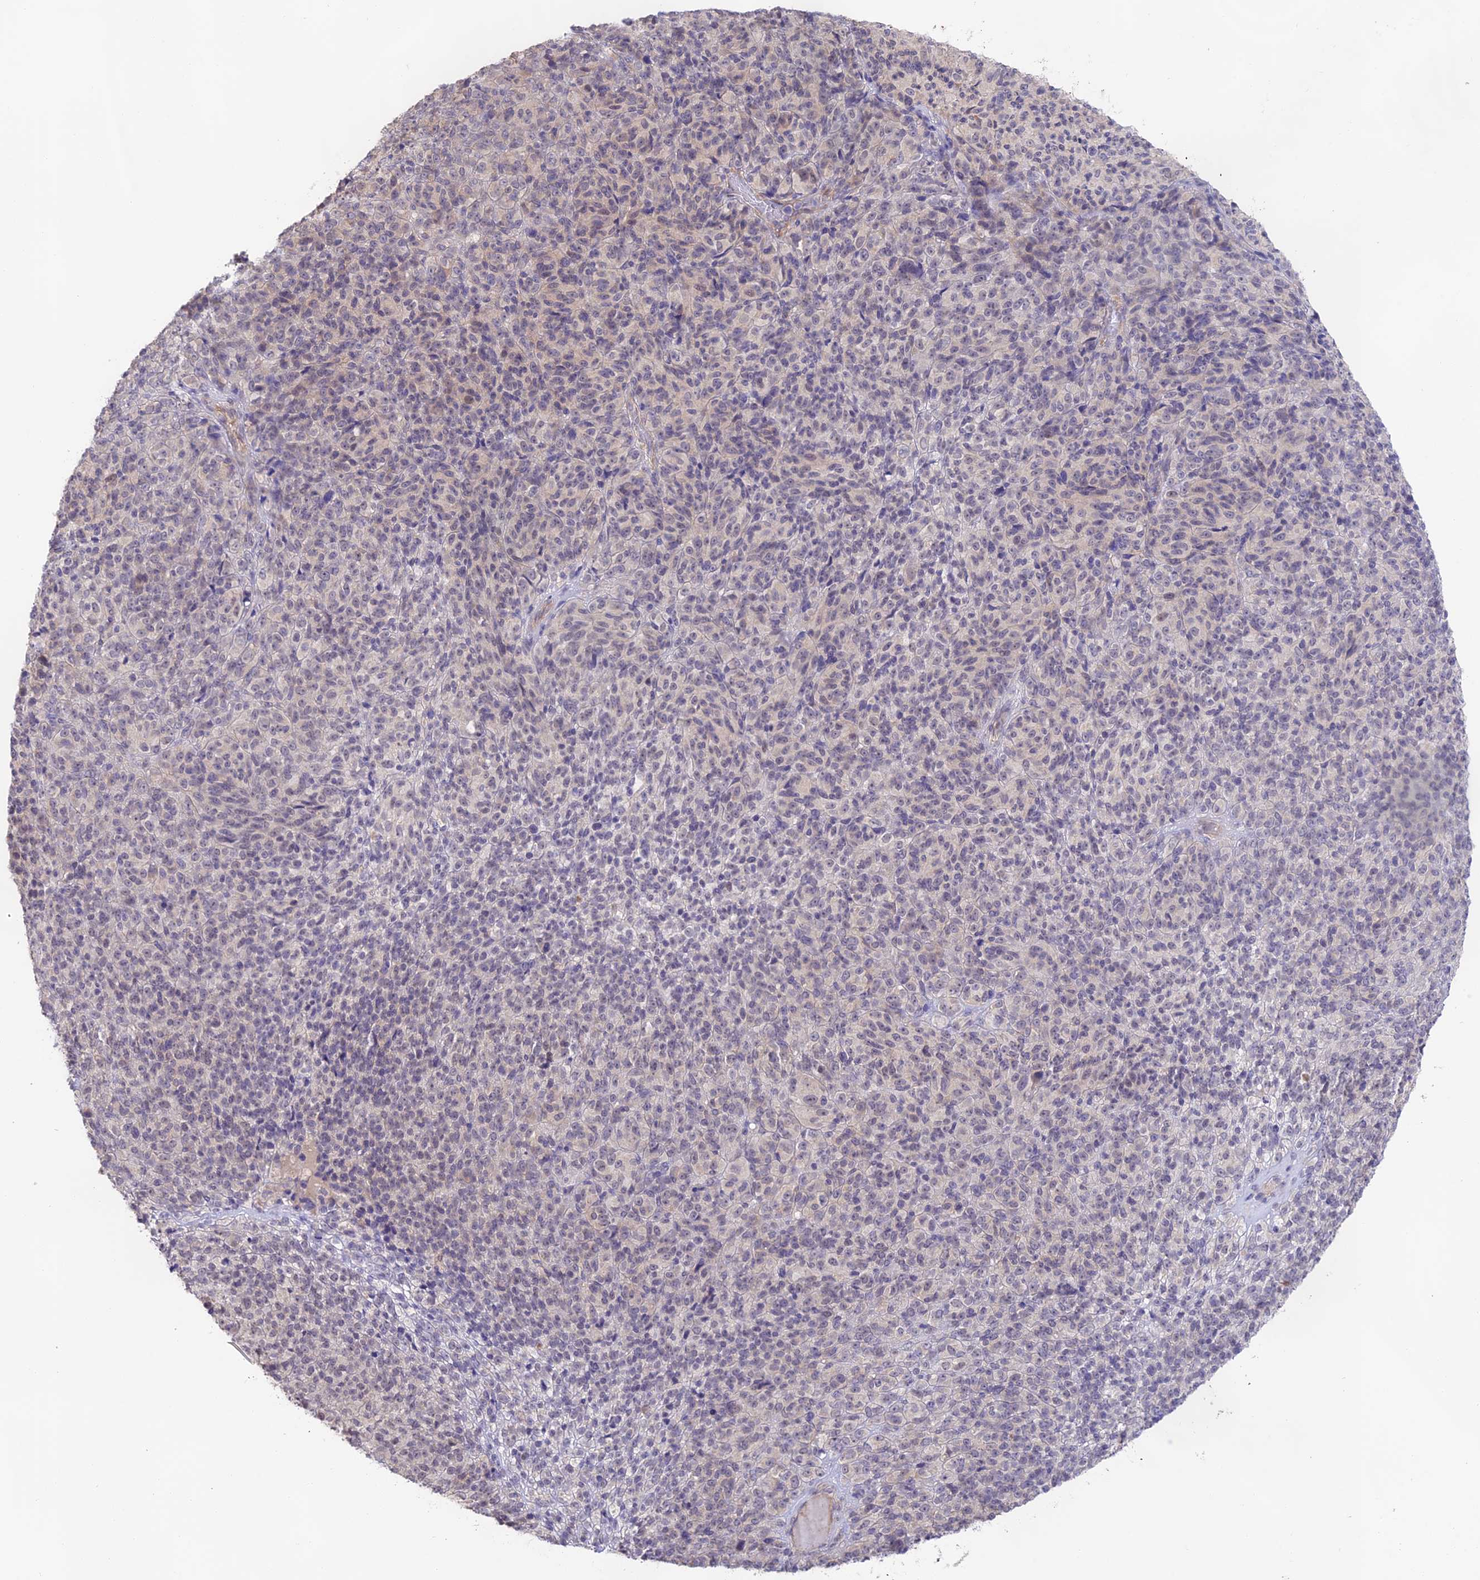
{"staining": {"intensity": "negative", "quantity": "none", "location": "none"}, "tissue": "melanoma", "cell_type": "Tumor cells", "image_type": "cancer", "snomed": [{"axis": "morphology", "description": "Malignant melanoma, Metastatic site"}, {"axis": "topography", "description": "Brain"}], "caption": "Melanoma stained for a protein using immunohistochemistry displays no expression tumor cells.", "gene": "CAMSAP3", "patient": {"sex": "female", "age": 56}}